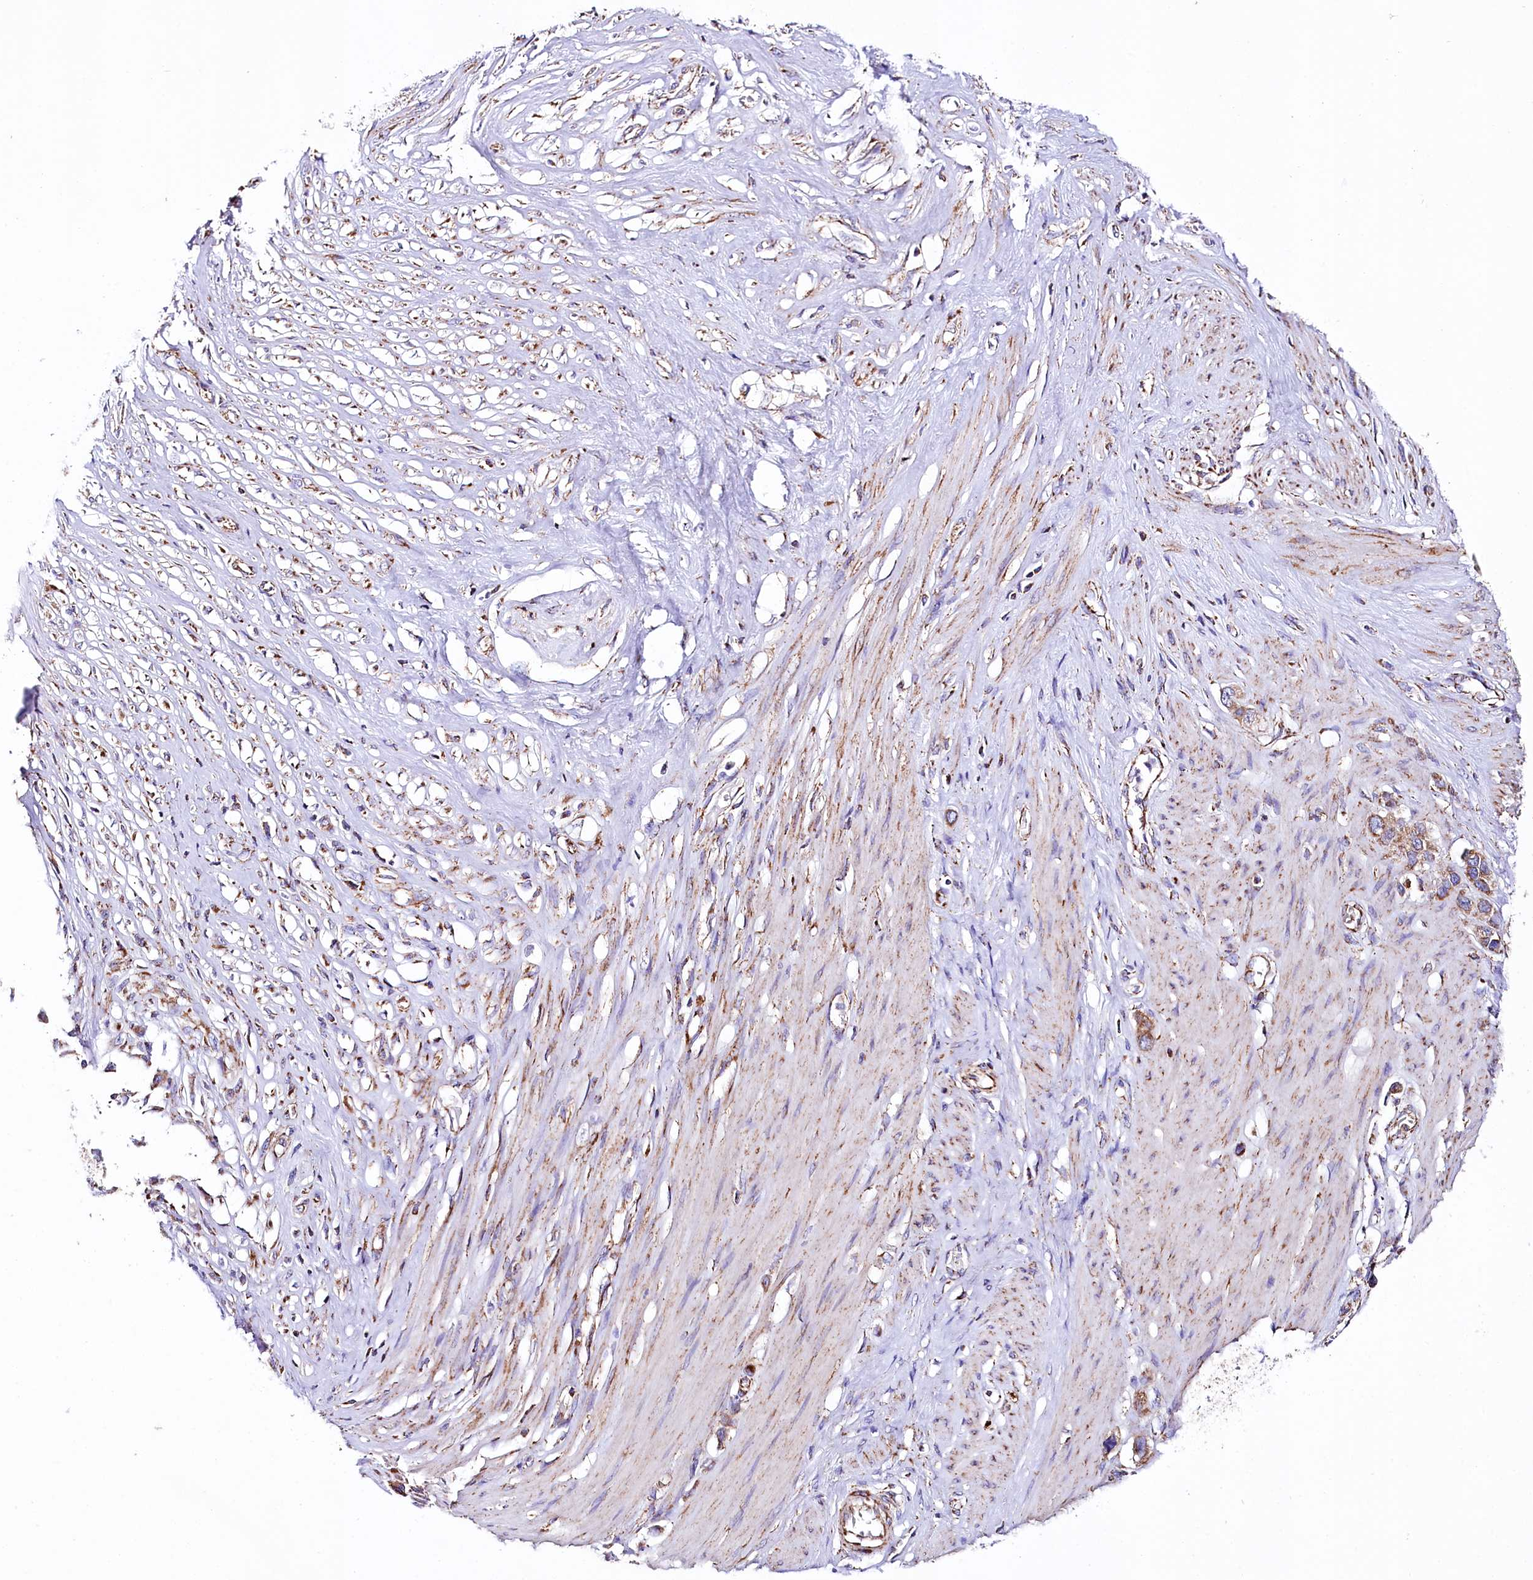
{"staining": {"intensity": "moderate", "quantity": ">75%", "location": "cytoplasmic/membranous"}, "tissue": "stomach cancer", "cell_type": "Tumor cells", "image_type": "cancer", "snomed": [{"axis": "morphology", "description": "Adenocarcinoma, NOS"}, {"axis": "morphology", "description": "Adenocarcinoma, High grade"}, {"axis": "topography", "description": "Stomach, upper"}, {"axis": "topography", "description": "Stomach, lower"}], "caption": "Stomach cancer (adenocarcinoma) tissue displays moderate cytoplasmic/membranous positivity in approximately >75% of tumor cells (DAB (3,3'-diaminobenzidine) = brown stain, brightfield microscopy at high magnification).", "gene": "APLP2", "patient": {"sex": "female", "age": 65}}